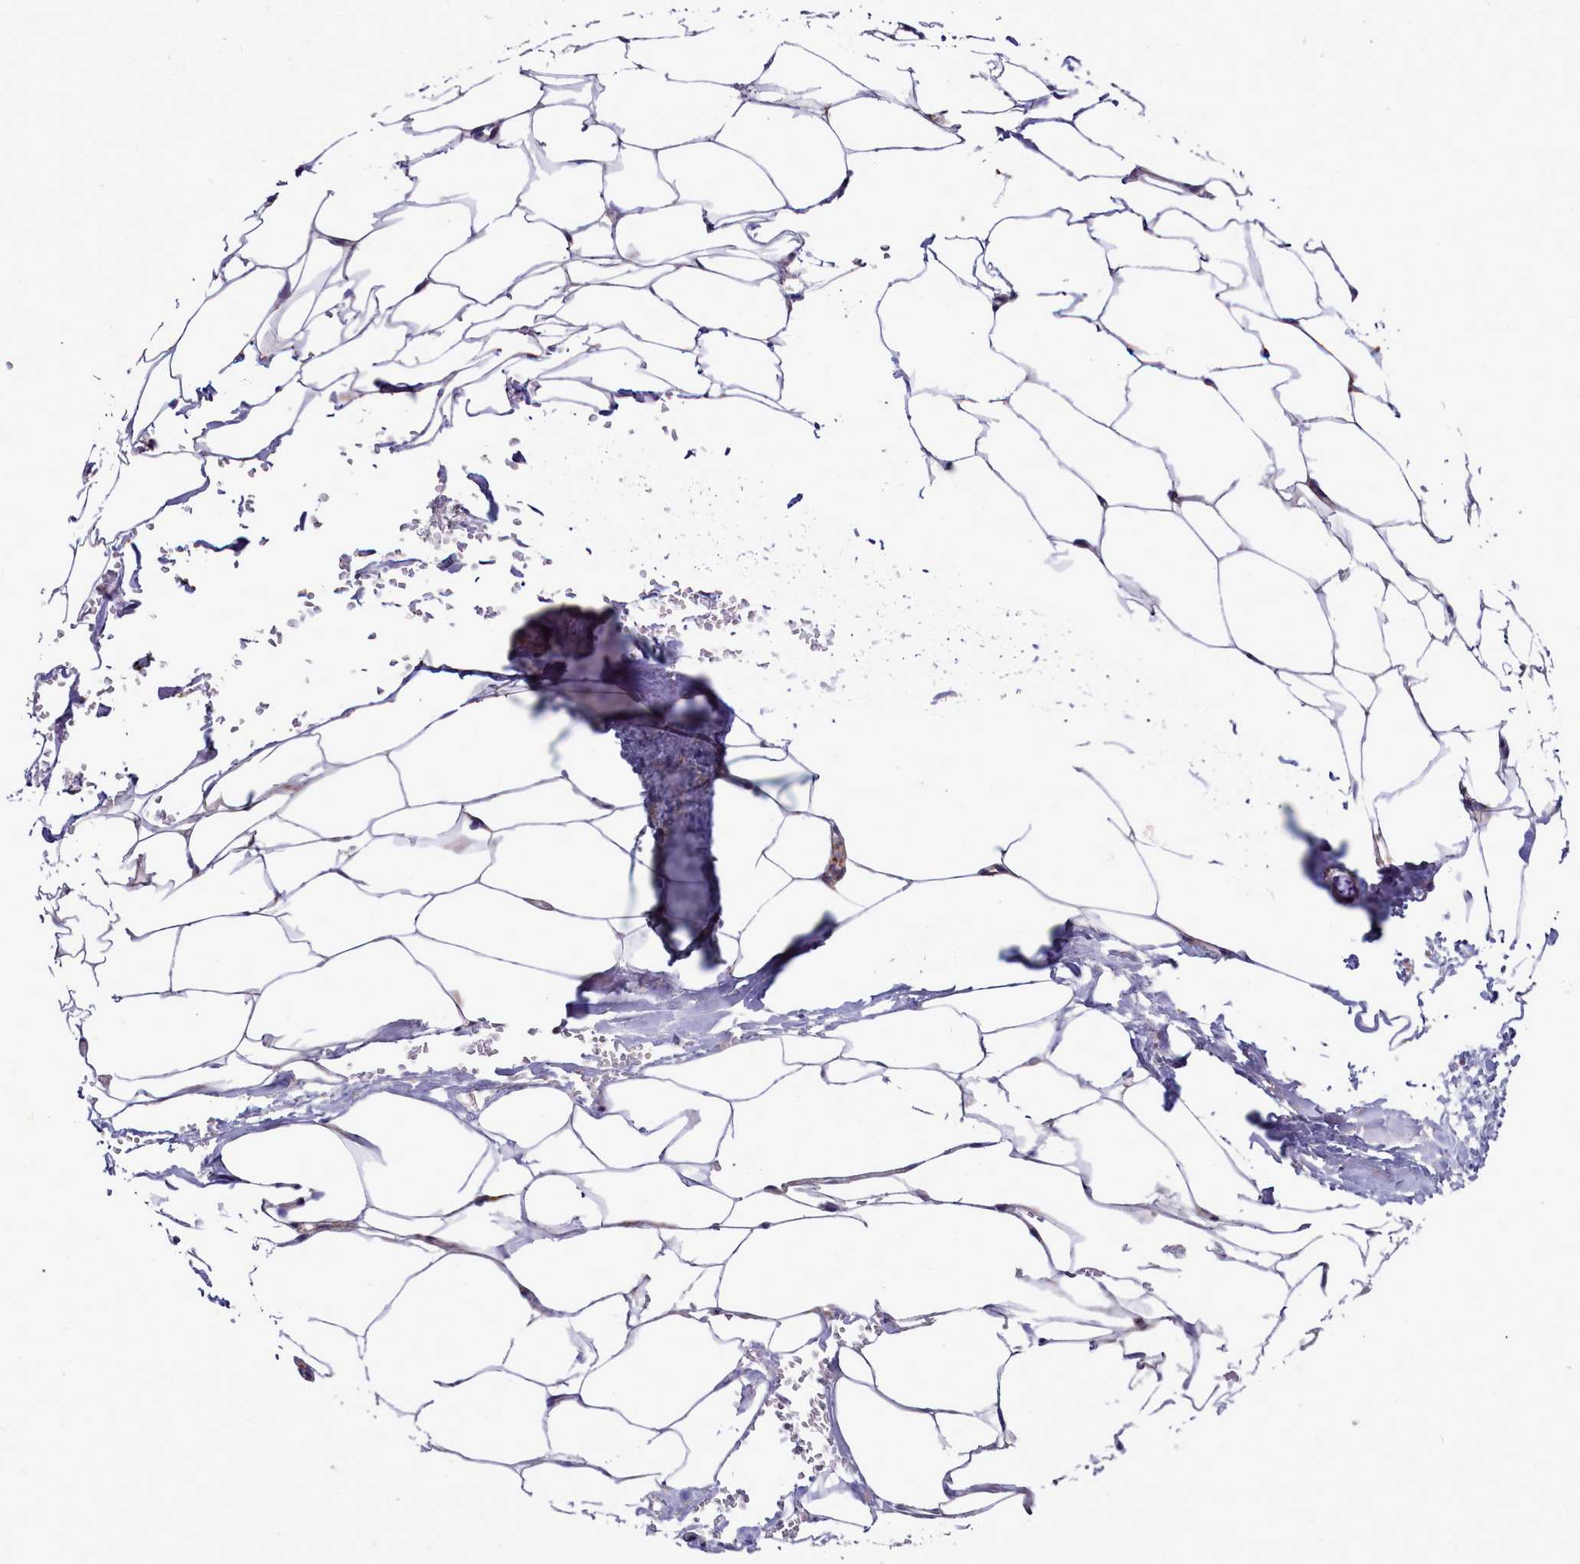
{"staining": {"intensity": "negative", "quantity": "none", "location": "none"}, "tissue": "adipose tissue", "cell_type": "Adipocytes", "image_type": "normal", "snomed": [{"axis": "morphology", "description": "Normal tissue, NOS"}, {"axis": "morphology", "description": "Adenocarcinoma, Low grade"}, {"axis": "topography", "description": "Prostate"}, {"axis": "topography", "description": "Peripheral nerve tissue"}], "caption": "Adipose tissue stained for a protein using IHC demonstrates no positivity adipocytes.", "gene": "RAPGEF4", "patient": {"sex": "male", "age": 63}}